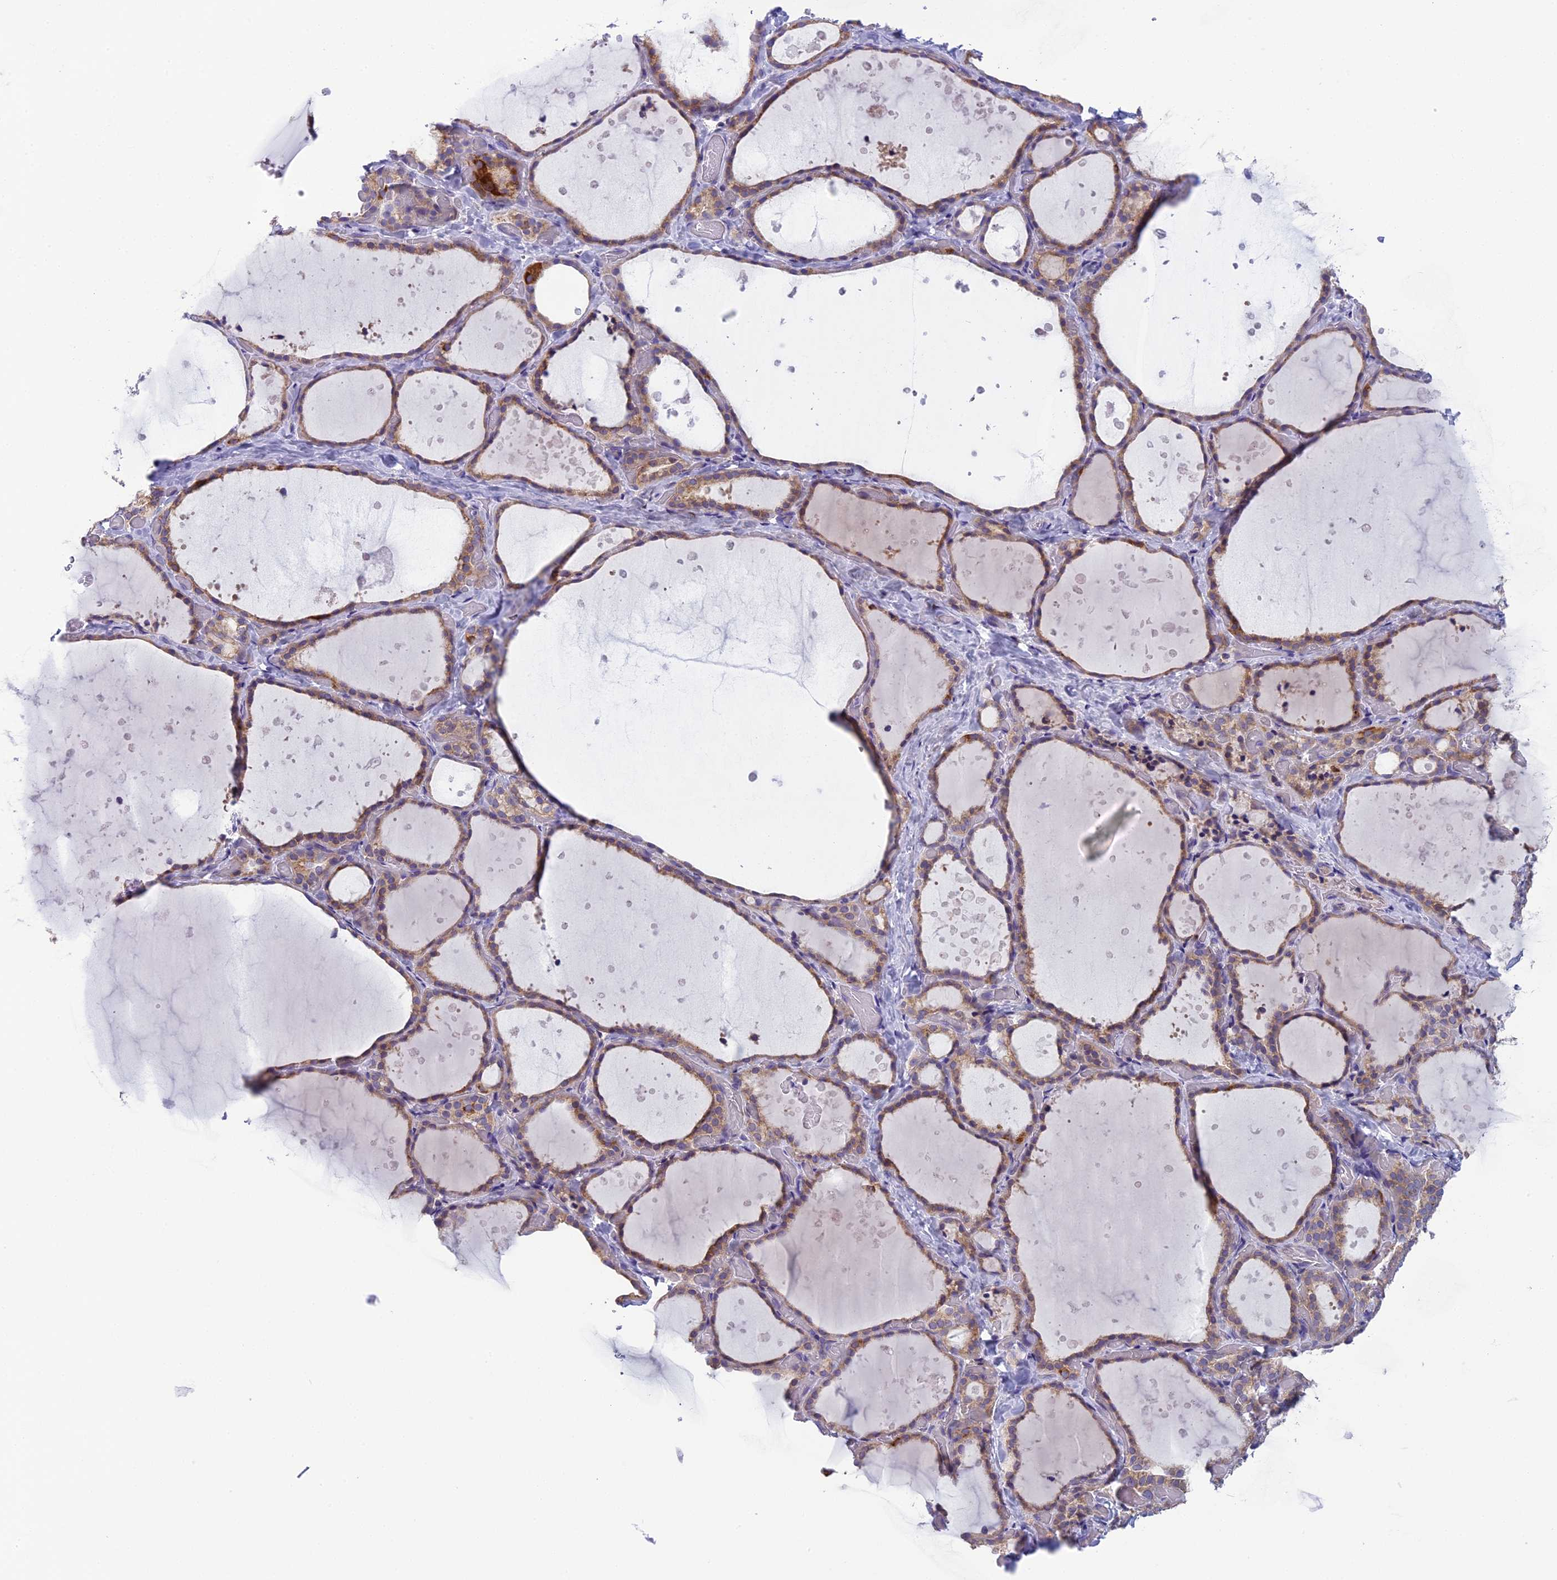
{"staining": {"intensity": "weak", "quantity": ">75%", "location": "cytoplasmic/membranous"}, "tissue": "thyroid gland", "cell_type": "Glandular cells", "image_type": "normal", "snomed": [{"axis": "morphology", "description": "Normal tissue, NOS"}, {"axis": "topography", "description": "Thyroid gland"}], "caption": "A photomicrograph of human thyroid gland stained for a protein demonstrates weak cytoplasmic/membranous brown staining in glandular cells. (DAB = brown stain, brightfield microscopy at high magnification).", "gene": "ARHGEF37", "patient": {"sex": "female", "age": 44}}